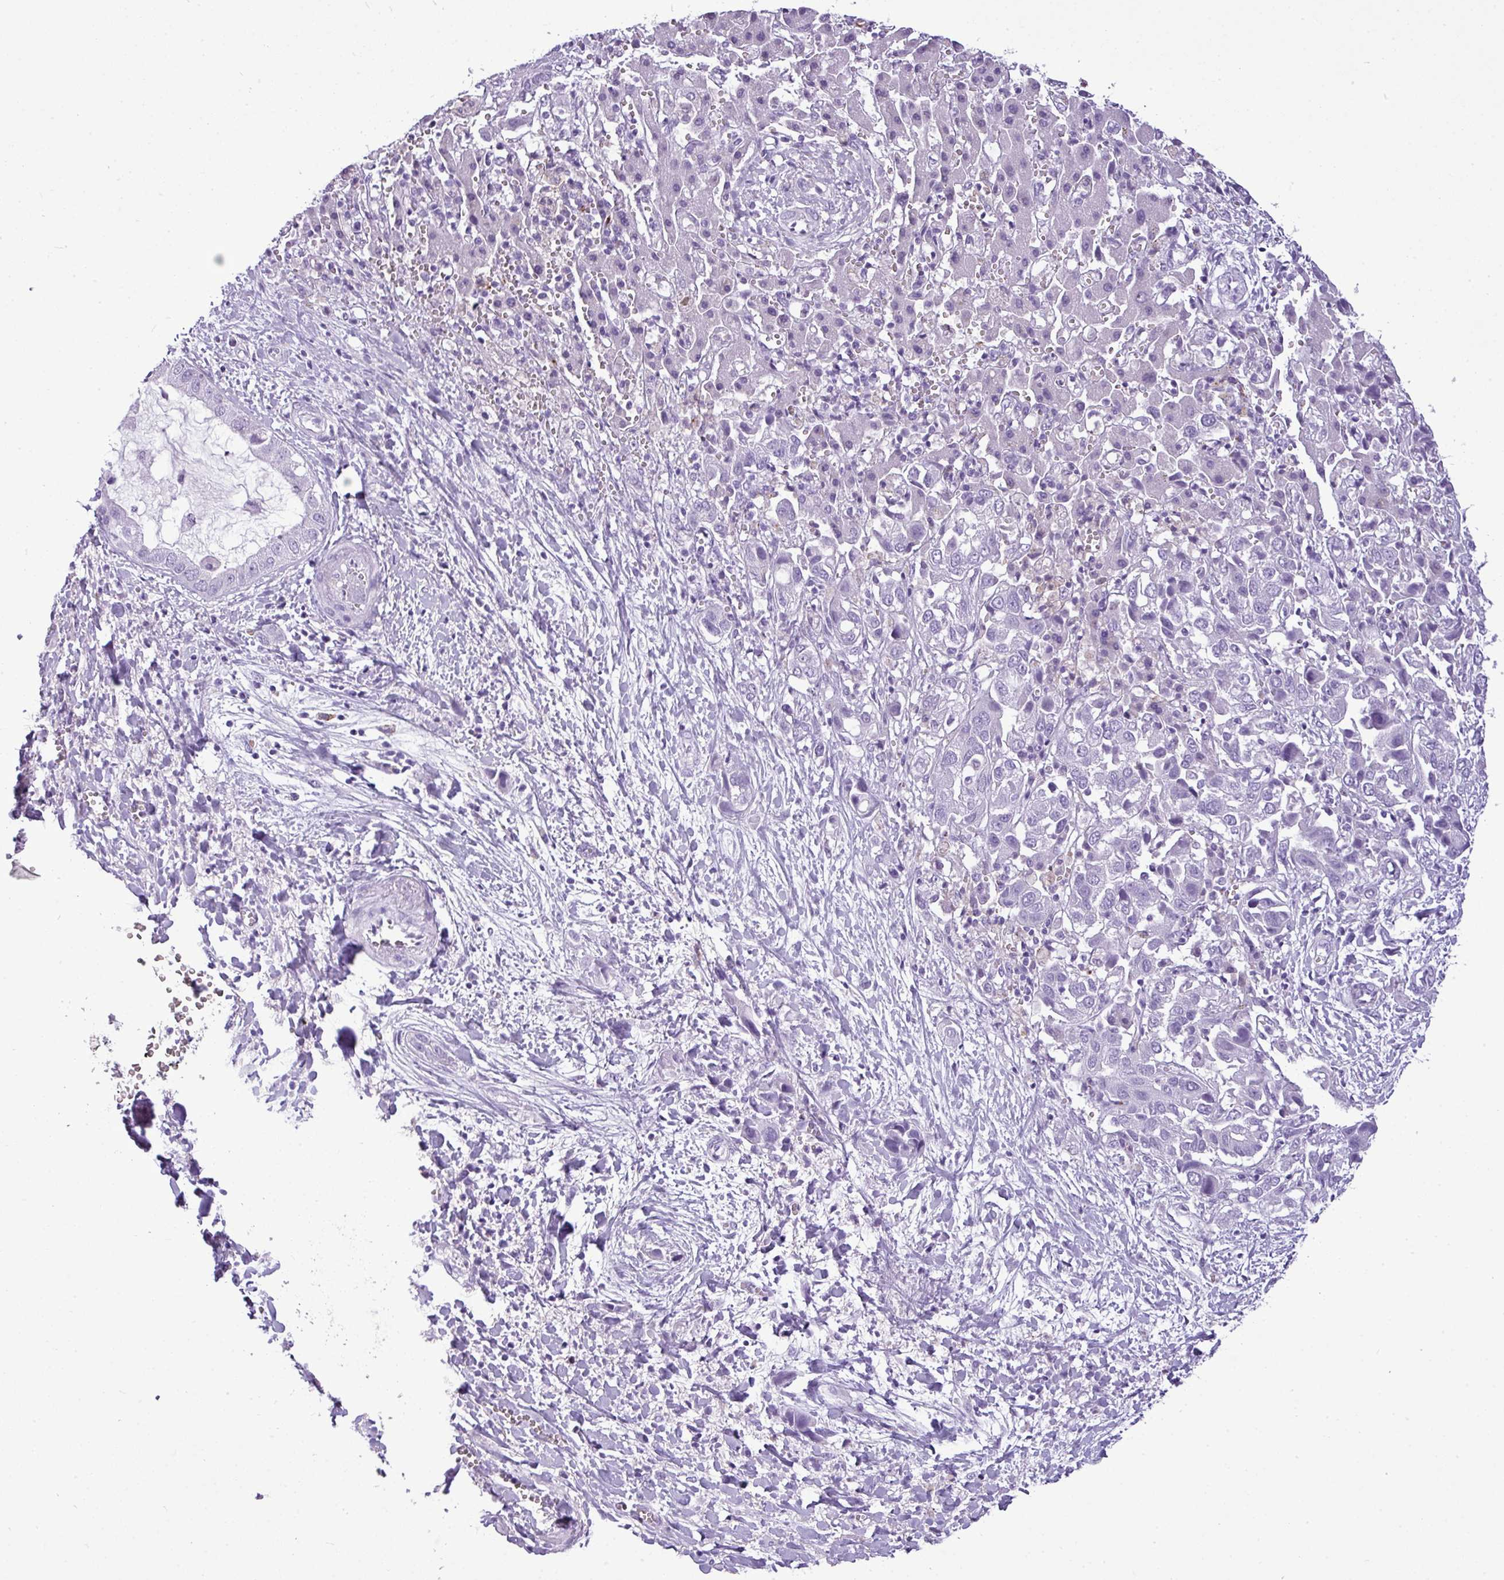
{"staining": {"intensity": "negative", "quantity": "none", "location": "none"}, "tissue": "liver cancer", "cell_type": "Tumor cells", "image_type": "cancer", "snomed": [{"axis": "morphology", "description": "Cholangiocarcinoma"}, {"axis": "topography", "description": "Liver"}], "caption": "Immunohistochemistry photomicrograph of neoplastic tissue: human liver cancer stained with DAB (3,3'-diaminobenzidine) reveals no significant protein staining in tumor cells.", "gene": "RBMXL2", "patient": {"sex": "female", "age": 52}}